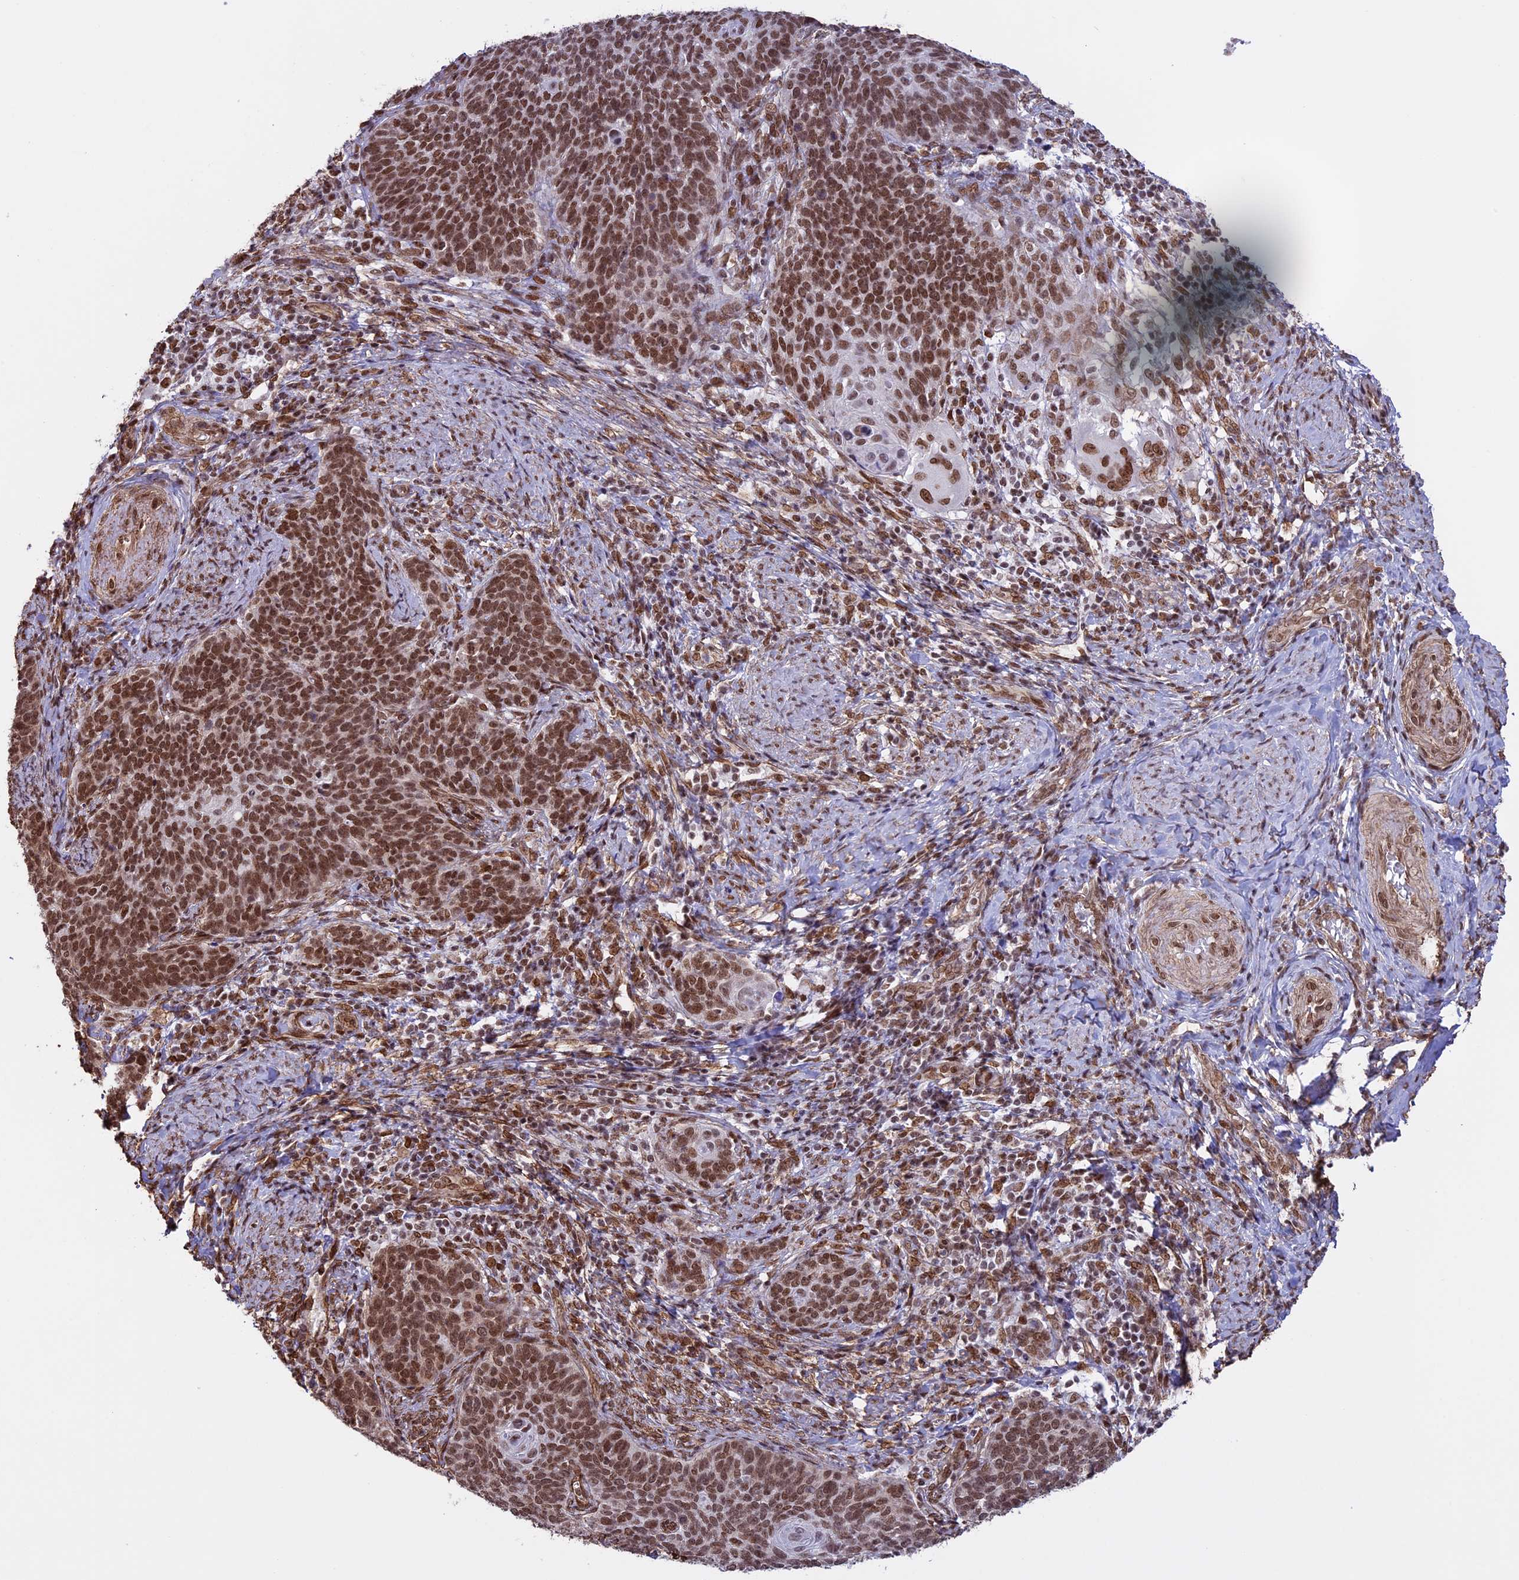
{"staining": {"intensity": "moderate", "quantity": ">75%", "location": "nuclear"}, "tissue": "cervical cancer", "cell_type": "Tumor cells", "image_type": "cancer", "snomed": [{"axis": "morphology", "description": "Normal tissue, NOS"}, {"axis": "morphology", "description": "Squamous cell carcinoma, NOS"}, {"axis": "topography", "description": "Cervix"}], "caption": "Cervical cancer (squamous cell carcinoma) was stained to show a protein in brown. There is medium levels of moderate nuclear positivity in about >75% of tumor cells.", "gene": "MPHOSPH8", "patient": {"sex": "female", "age": 39}}